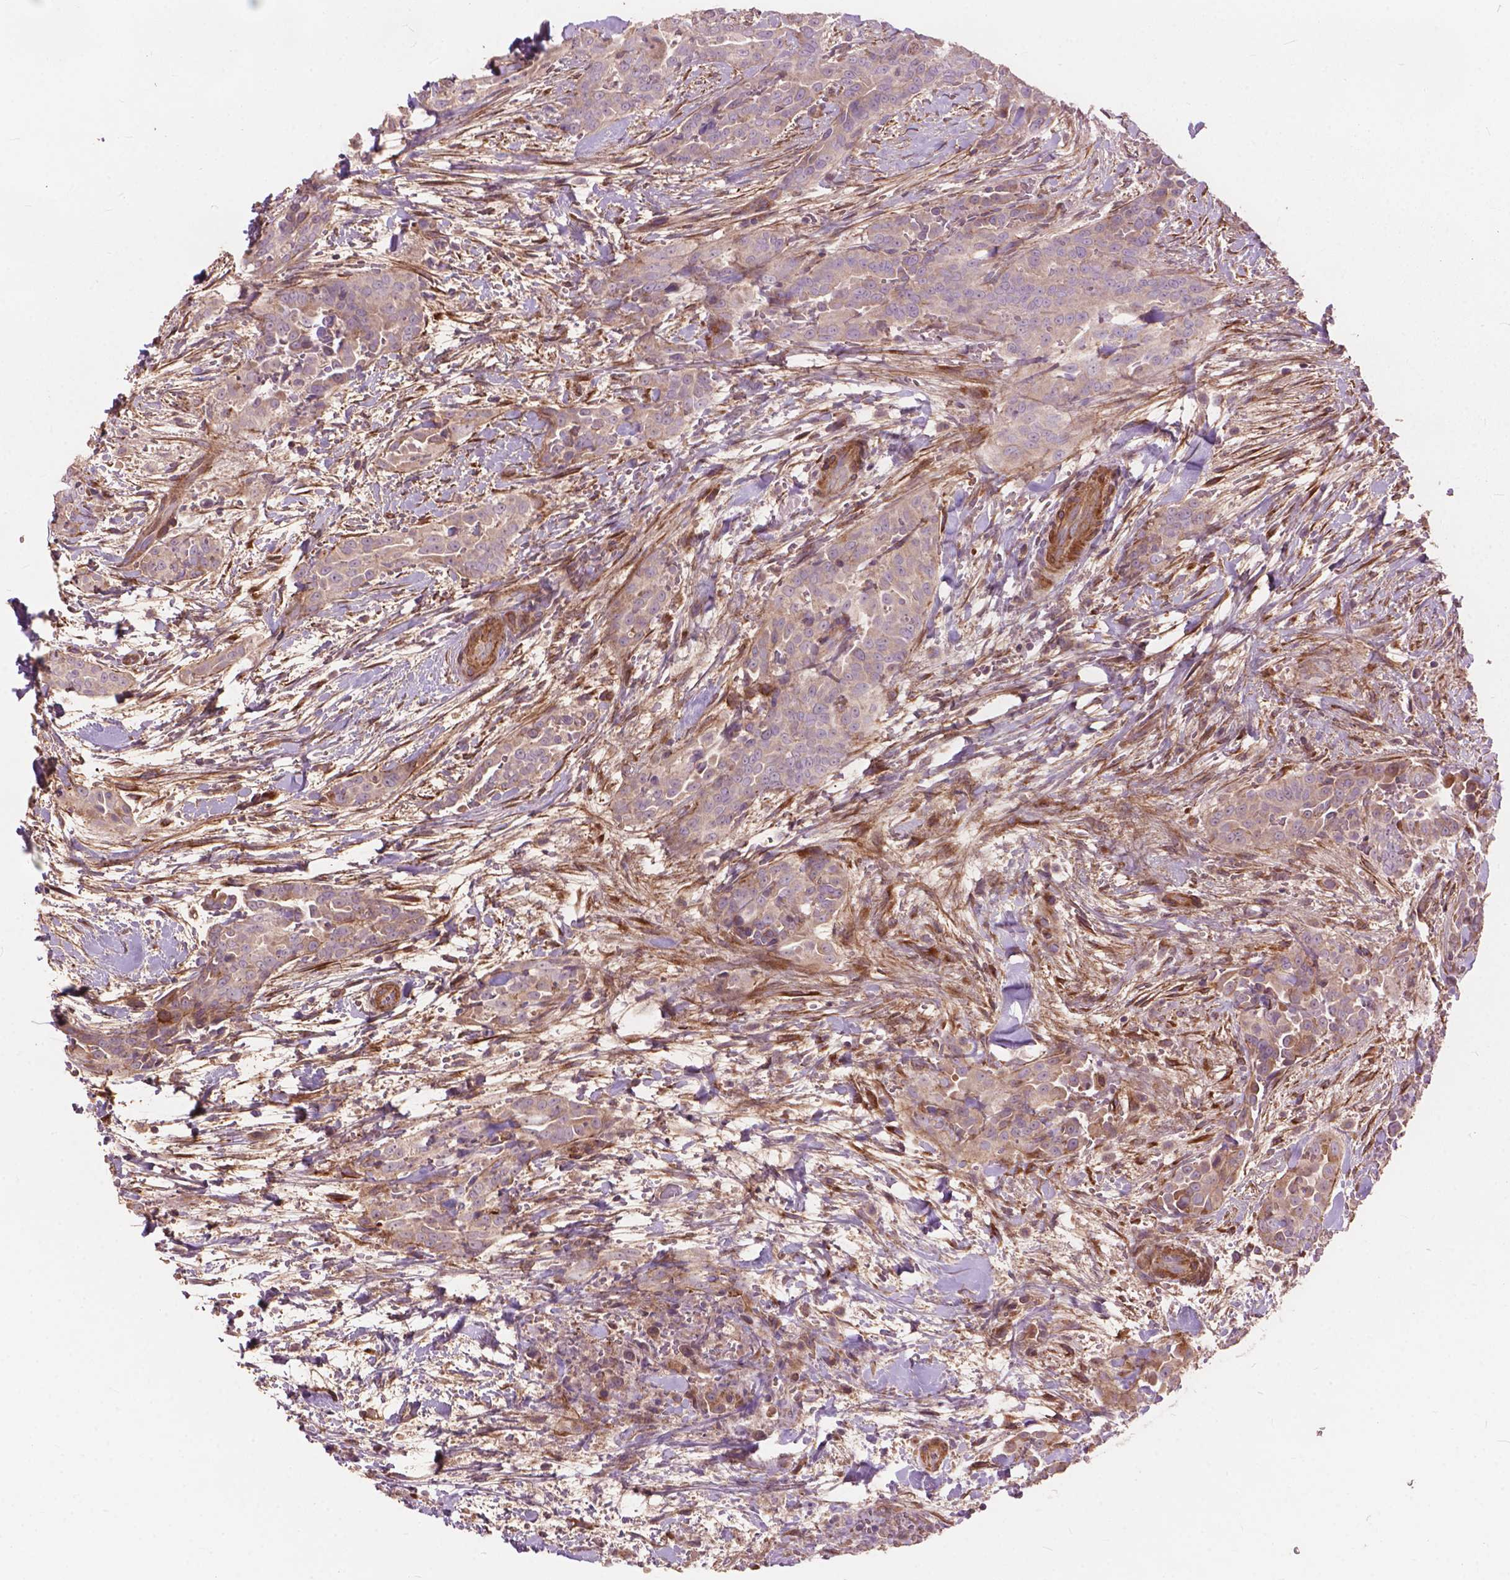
{"staining": {"intensity": "weak", "quantity": "<25%", "location": "cytoplasmic/membranous"}, "tissue": "thyroid cancer", "cell_type": "Tumor cells", "image_type": "cancer", "snomed": [{"axis": "morphology", "description": "Papillary adenocarcinoma, NOS"}, {"axis": "topography", "description": "Thyroid gland"}], "caption": "A histopathology image of human thyroid cancer is negative for staining in tumor cells.", "gene": "FNIP1", "patient": {"sex": "male", "age": 61}}